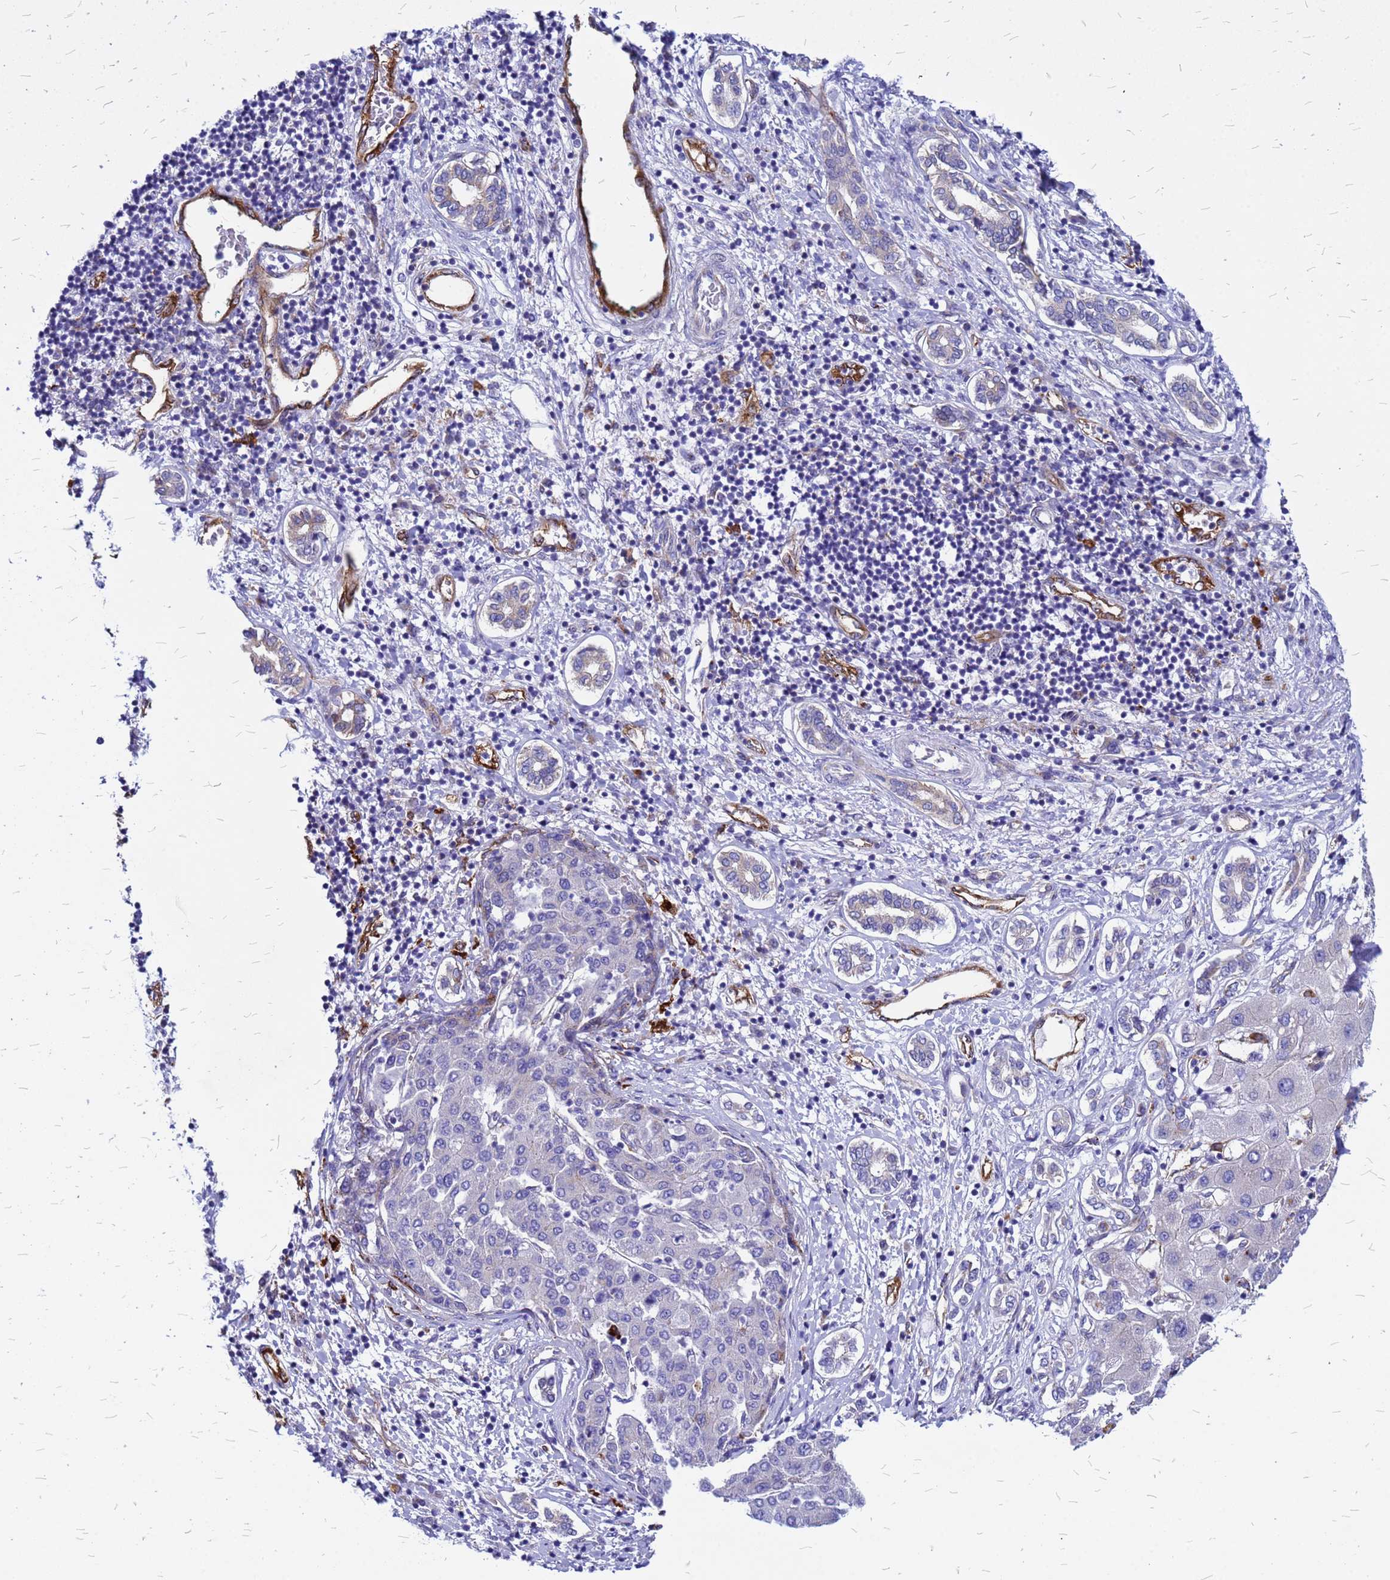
{"staining": {"intensity": "negative", "quantity": "none", "location": "none"}, "tissue": "liver cancer", "cell_type": "Tumor cells", "image_type": "cancer", "snomed": [{"axis": "morphology", "description": "Carcinoma, Hepatocellular, NOS"}, {"axis": "topography", "description": "Liver"}], "caption": "The image displays no significant staining in tumor cells of hepatocellular carcinoma (liver).", "gene": "NOSTRIN", "patient": {"sex": "male", "age": 65}}